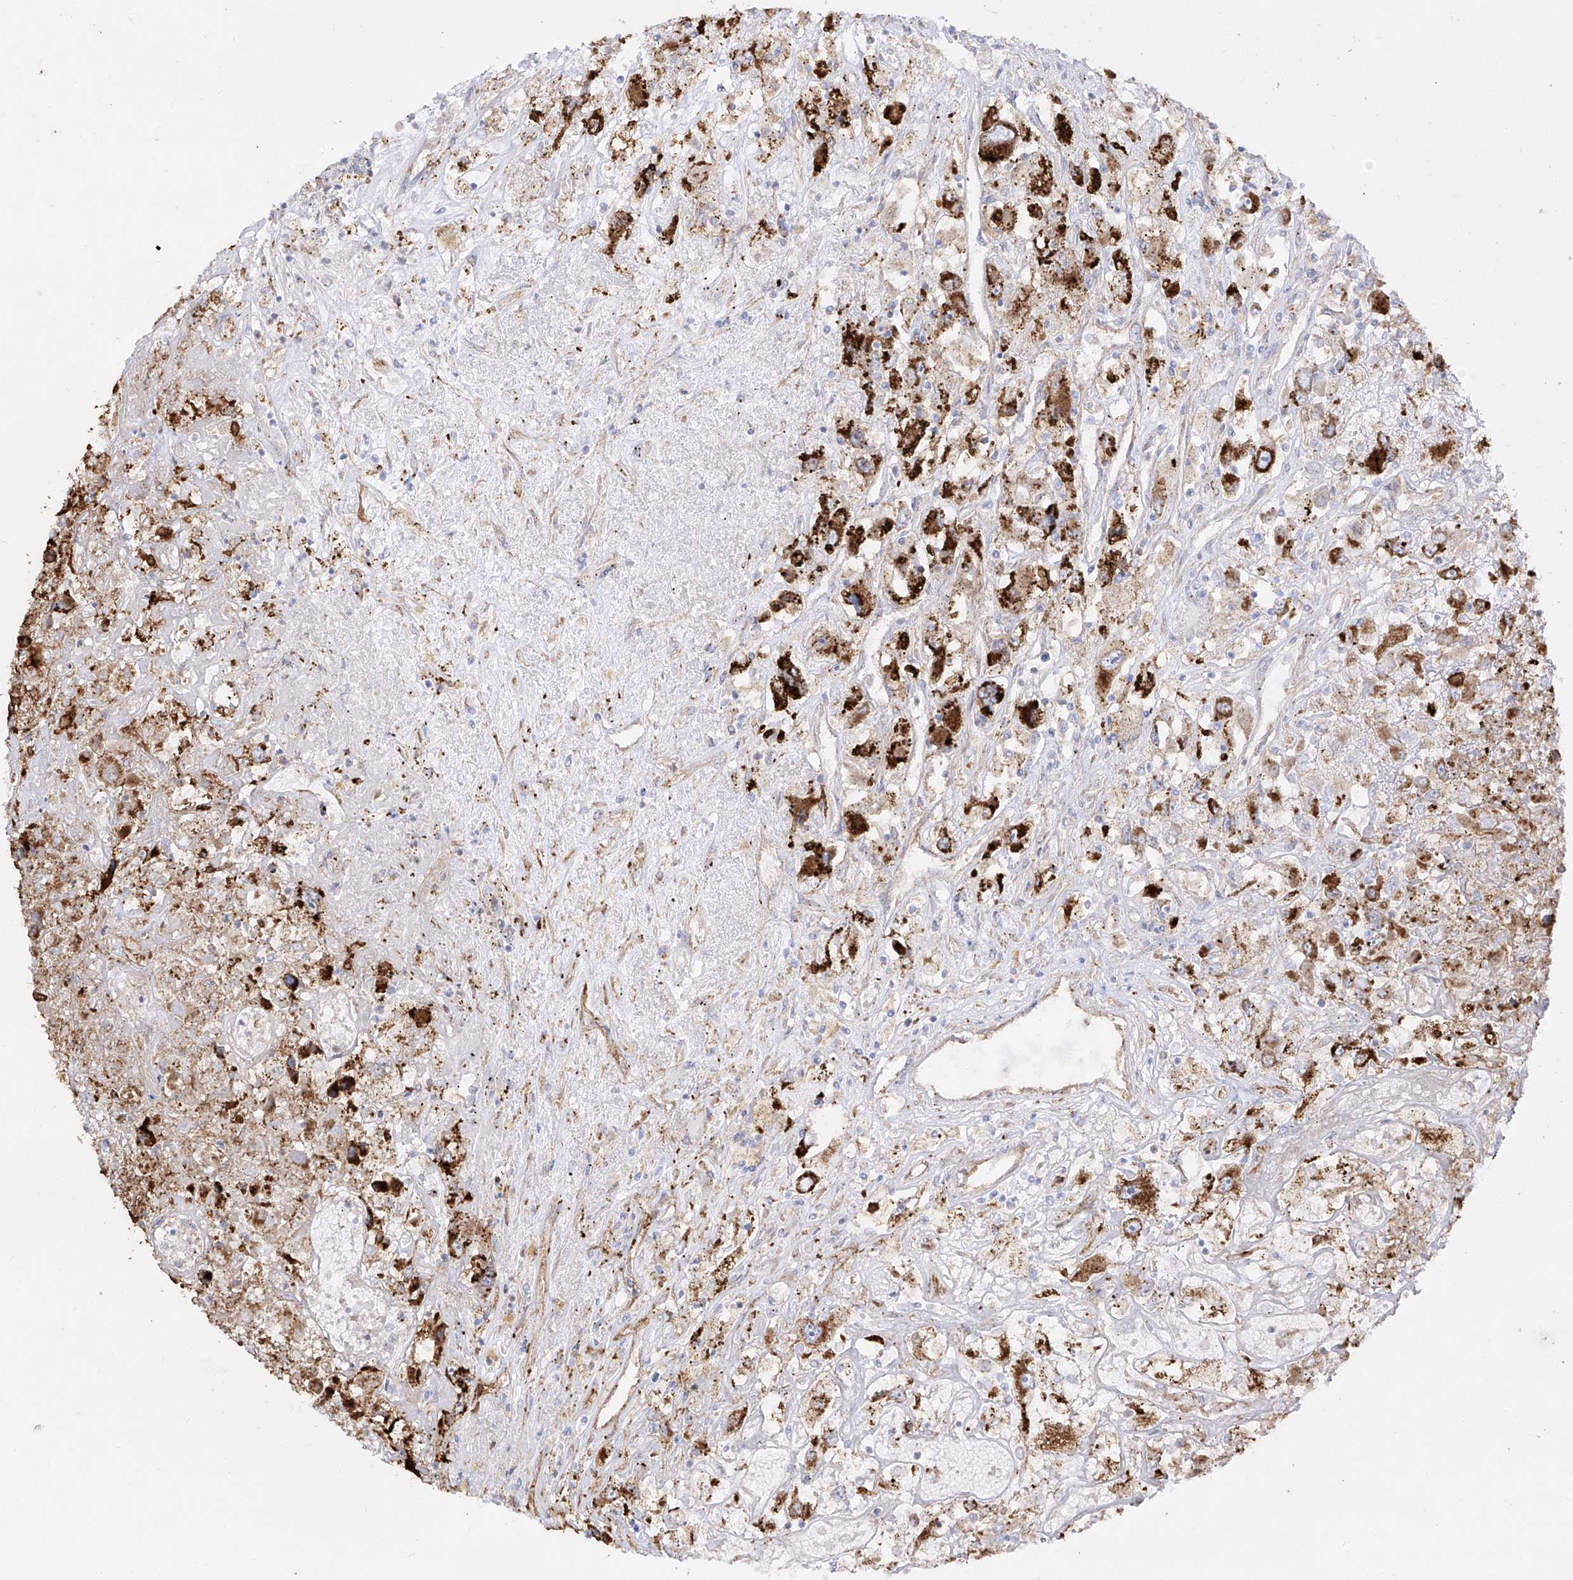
{"staining": {"intensity": "strong", "quantity": ">75%", "location": "cytoplasmic/membranous"}, "tissue": "renal cancer", "cell_type": "Tumor cells", "image_type": "cancer", "snomed": [{"axis": "morphology", "description": "Adenocarcinoma, NOS"}, {"axis": "topography", "description": "Kidney"}], "caption": "This histopathology image exhibits immunohistochemistry staining of renal adenocarcinoma, with high strong cytoplasmic/membranous positivity in about >75% of tumor cells.", "gene": "ZGRF1", "patient": {"sex": "female", "age": 52}}